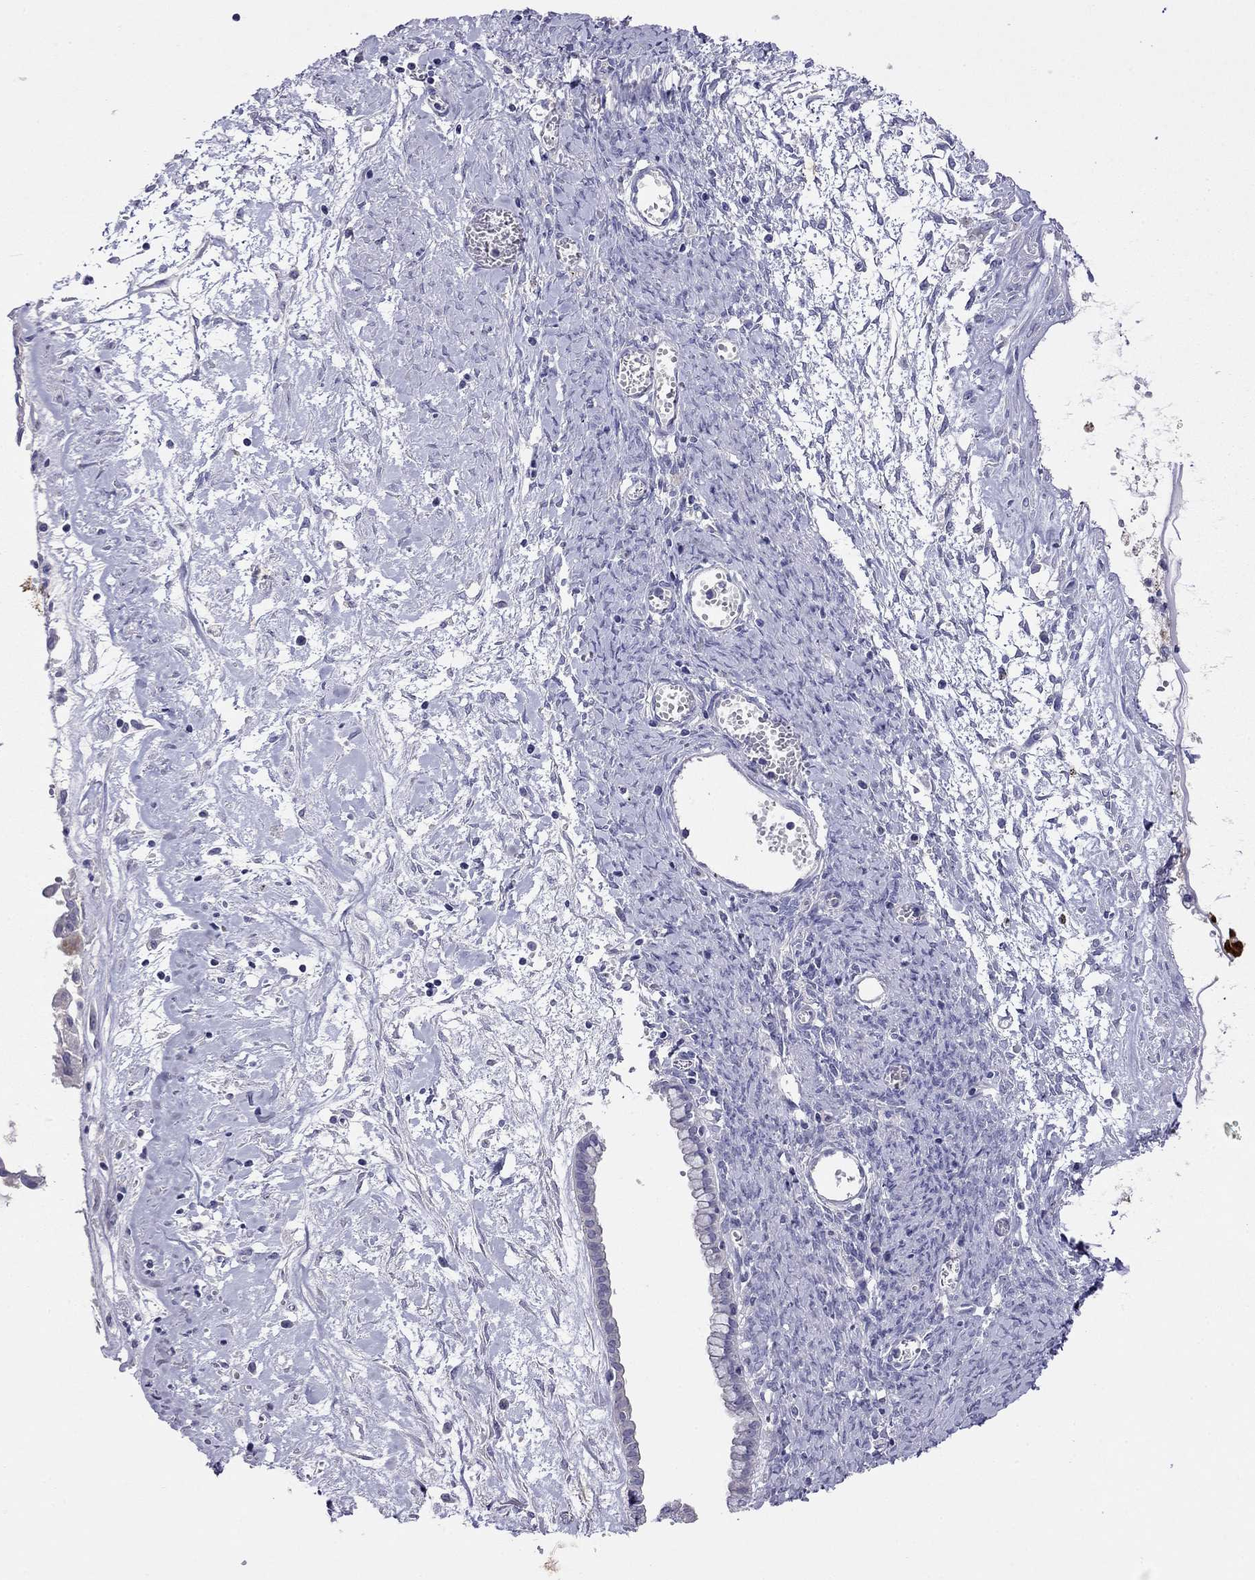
{"staining": {"intensity": "negative", "quantity": "none", "location": "none"}, "tissue": "ovarian cancer", "cell_type": "Tumor cells", "image_type": "cancer", "snomed": [{"axis": "morphology", "description": "Cystadenocarcinoma, mucinous, NOS"}, {"axis": "topography", "description": "Ovary"}], "caption": "A photomicrograph of ovarian cancer stained for a protein demonstrates no brown staining in tumor cells.", "gene": "CAPNS2", "patient": {"sex": "female", "age": 67}}